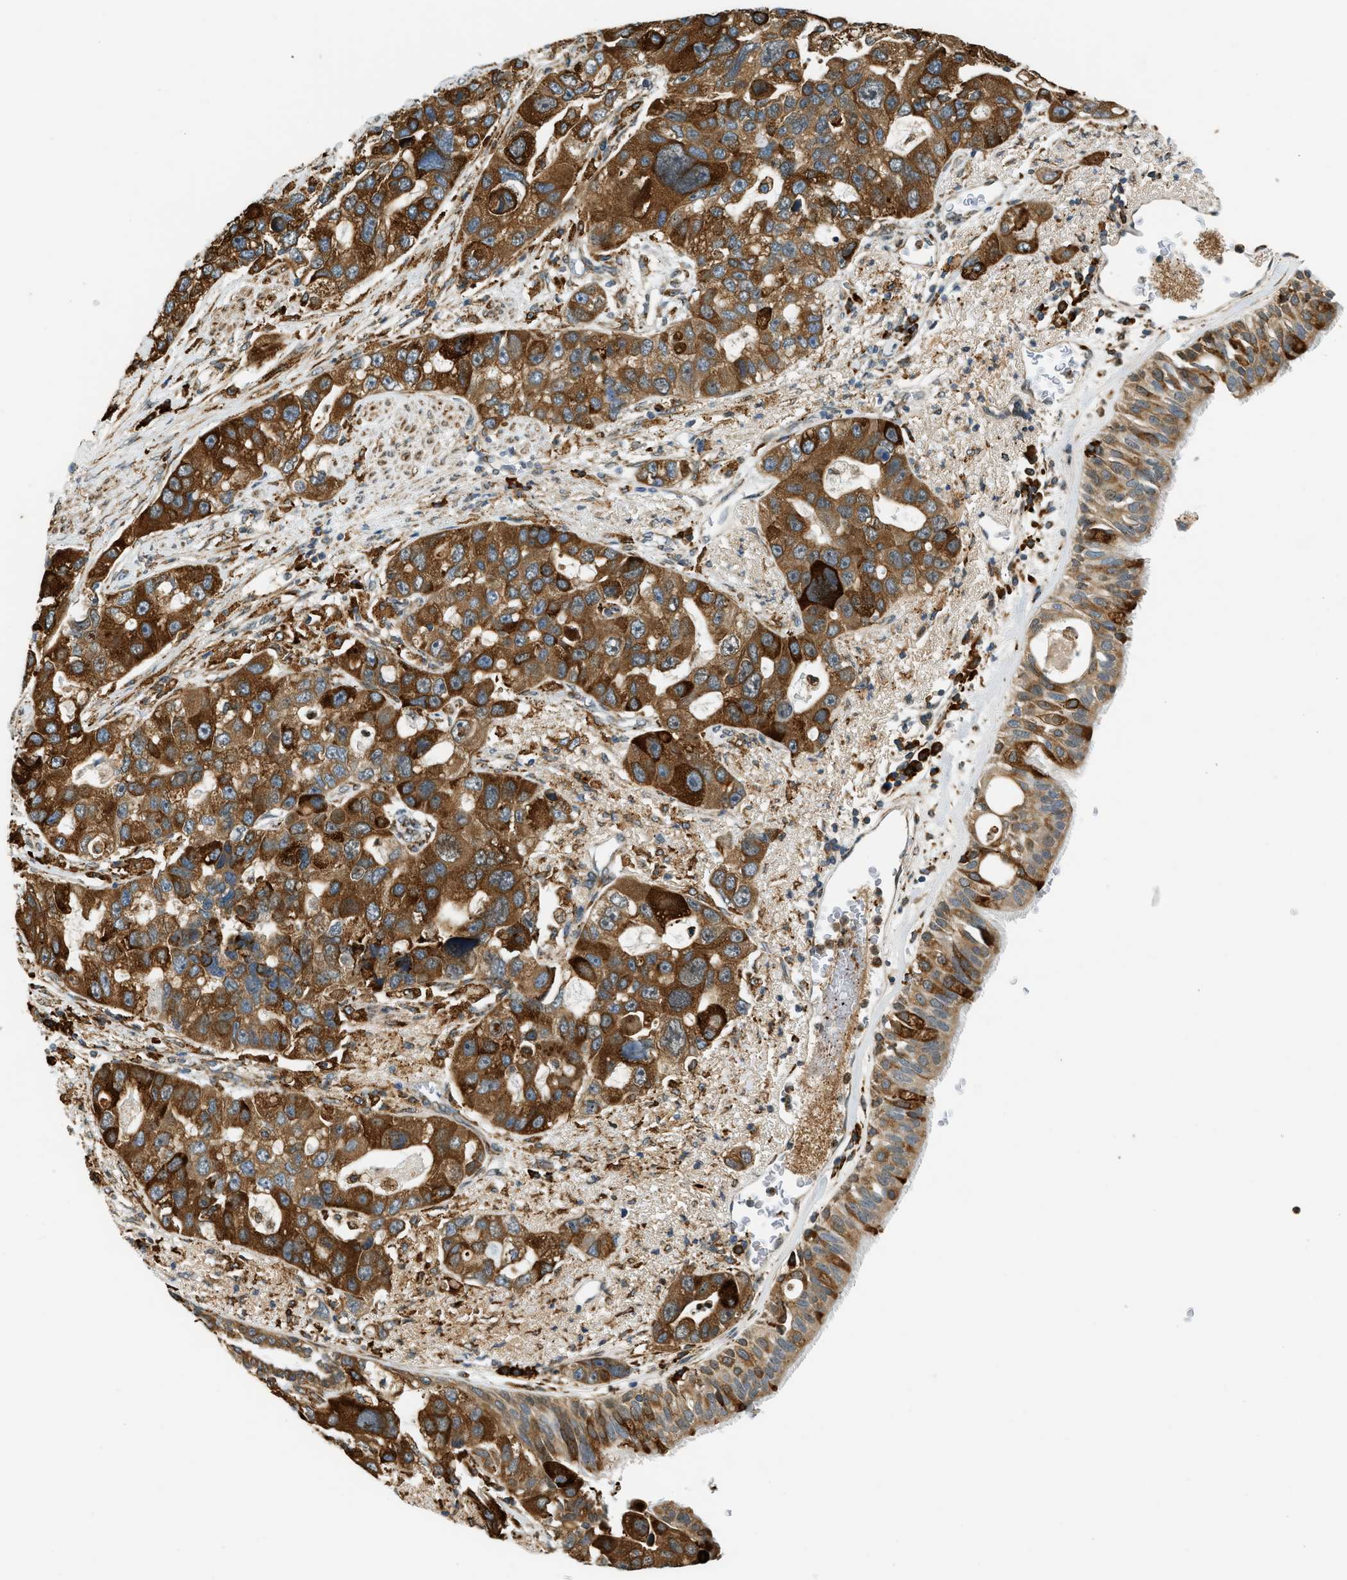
{"staining": {"intensity": "moderate", "quantity": ">75%", "location": "cytoplasmic/membranous,nuclear"}, "tissue": "bronchus", "cell_type": "Respiratory epithelial cells", "image_type": "normal", "snomed": [{"axis": "morphology", "description": "Normal tissue, NOS"}, {"axis": "morphology", "description": "Adenocarcinoma, NOS"}, {"axis": "morphology", "description": "Adenocarcinoma, metastatic, NOS"}, {"axis": "topography", "description": "Lymph node"}, {"axis": "topography", "description": "Bronchus"}, {"axis": "topography", "description": "Lung"}], "caption": "High-magnification brightfield microscopy of benign bronchus stained with DAB (3,3'-diaminobenzidine) (brown) and counterstained with hematoxylin (blue). respiratory epithelial cells exhibit moderate cytoplasmic/membranous,nuclear positivity is identified in approximately>75% of cells.", "gene": "SEMA4D", "patient": {"sex": "female", "age": 54}}